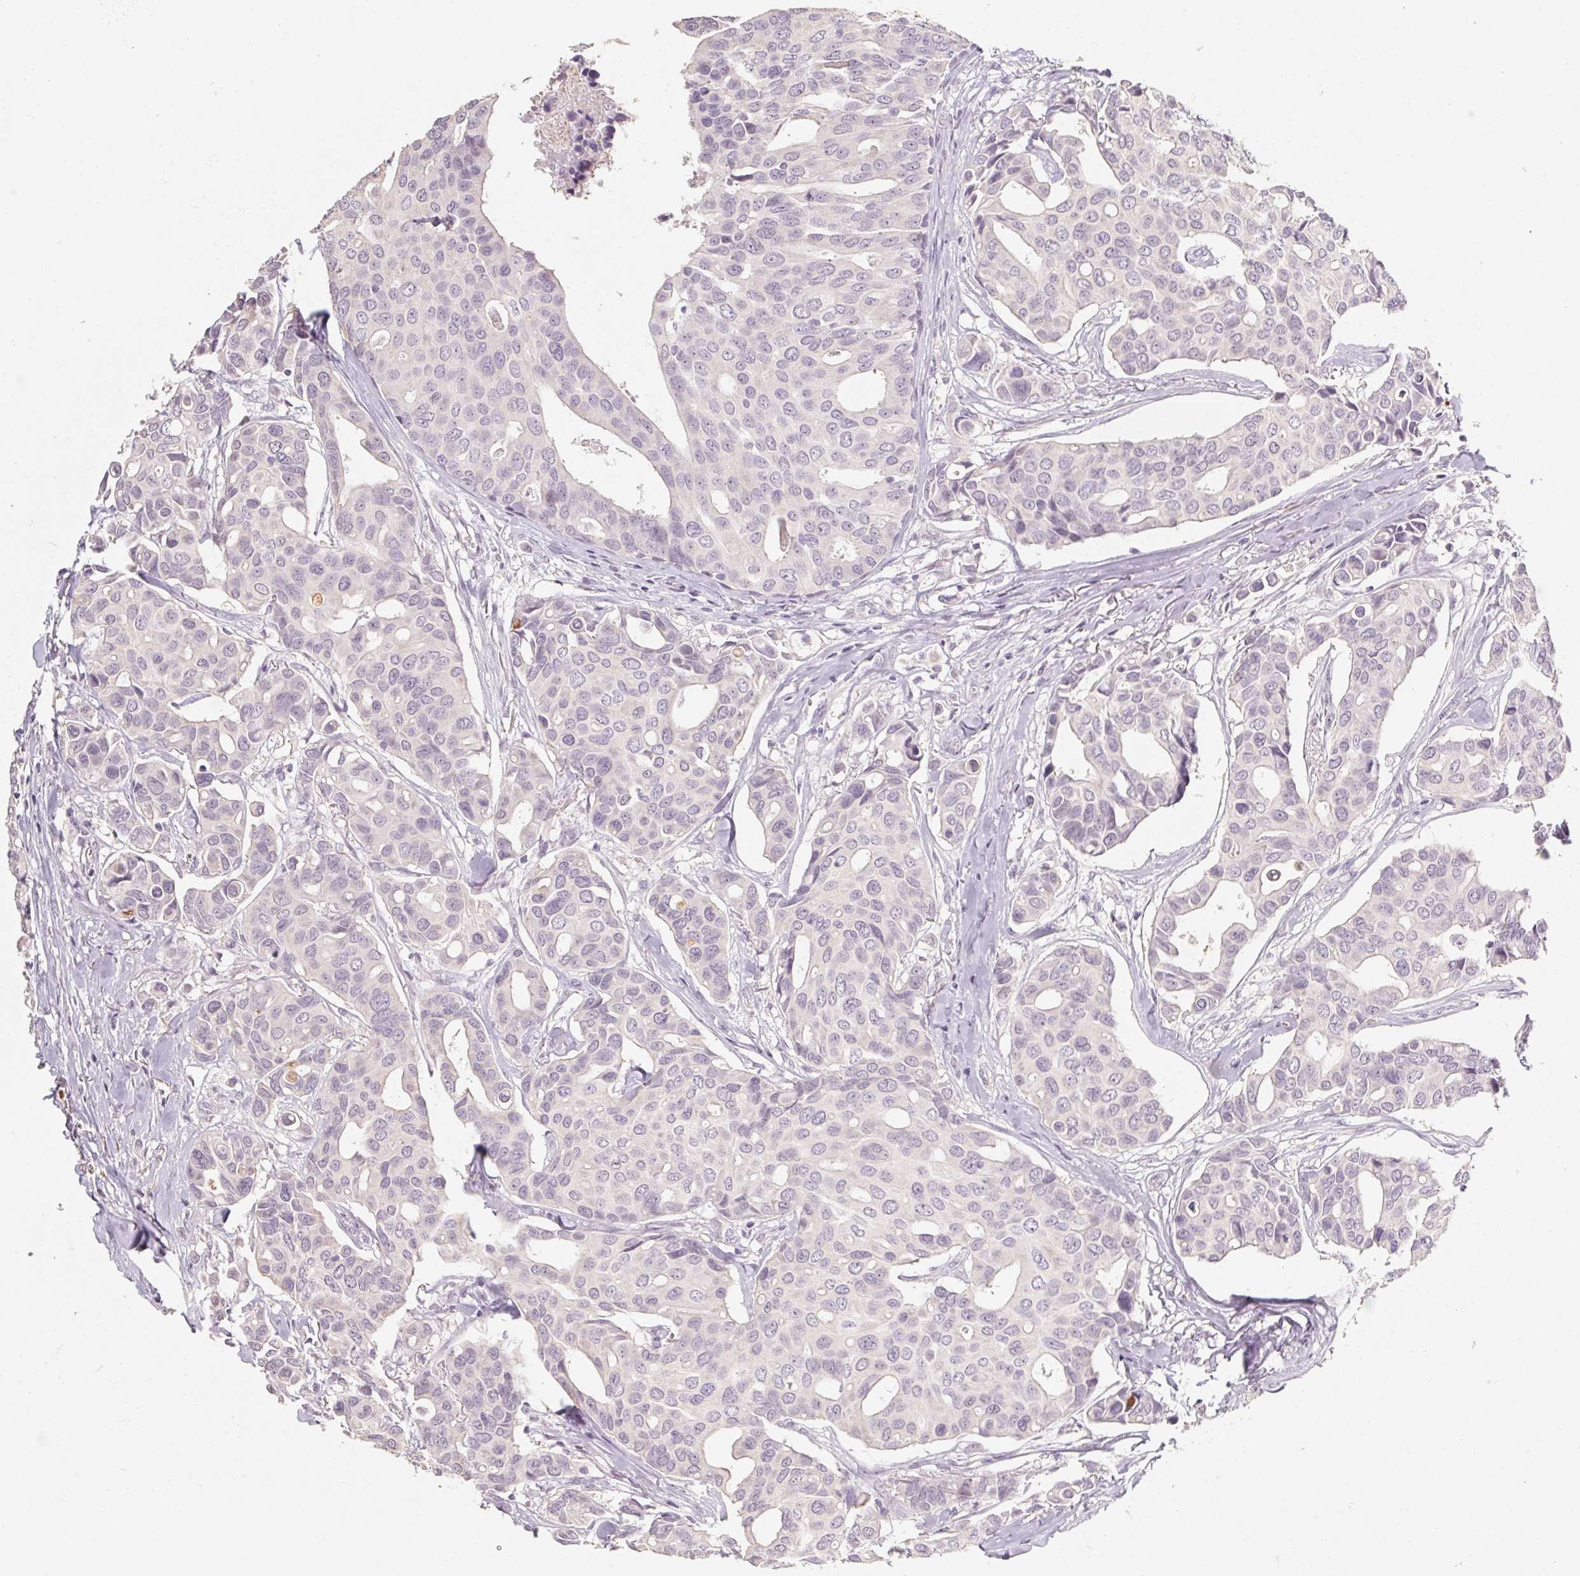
{"staining": {"intensity": "negative", "quantity": "none", "location": "none"}, "tissue": "breast cancer", "cell_type": "Tumor cells", "image_type": "cancer", "snomed": [{"axis": "morphology", "description": "Duct carcinoma"}, {"axis": "topography", "description": "Breast"}], "caption": "Immunohistochemistry histopathology image of human breast infiltrating ductal carcinoma stained for a protein (brown), which demonstrates no positivity in tumor cells.", "gene": "CAPZA3", "patient": {"sex": "female", "age": 54}}